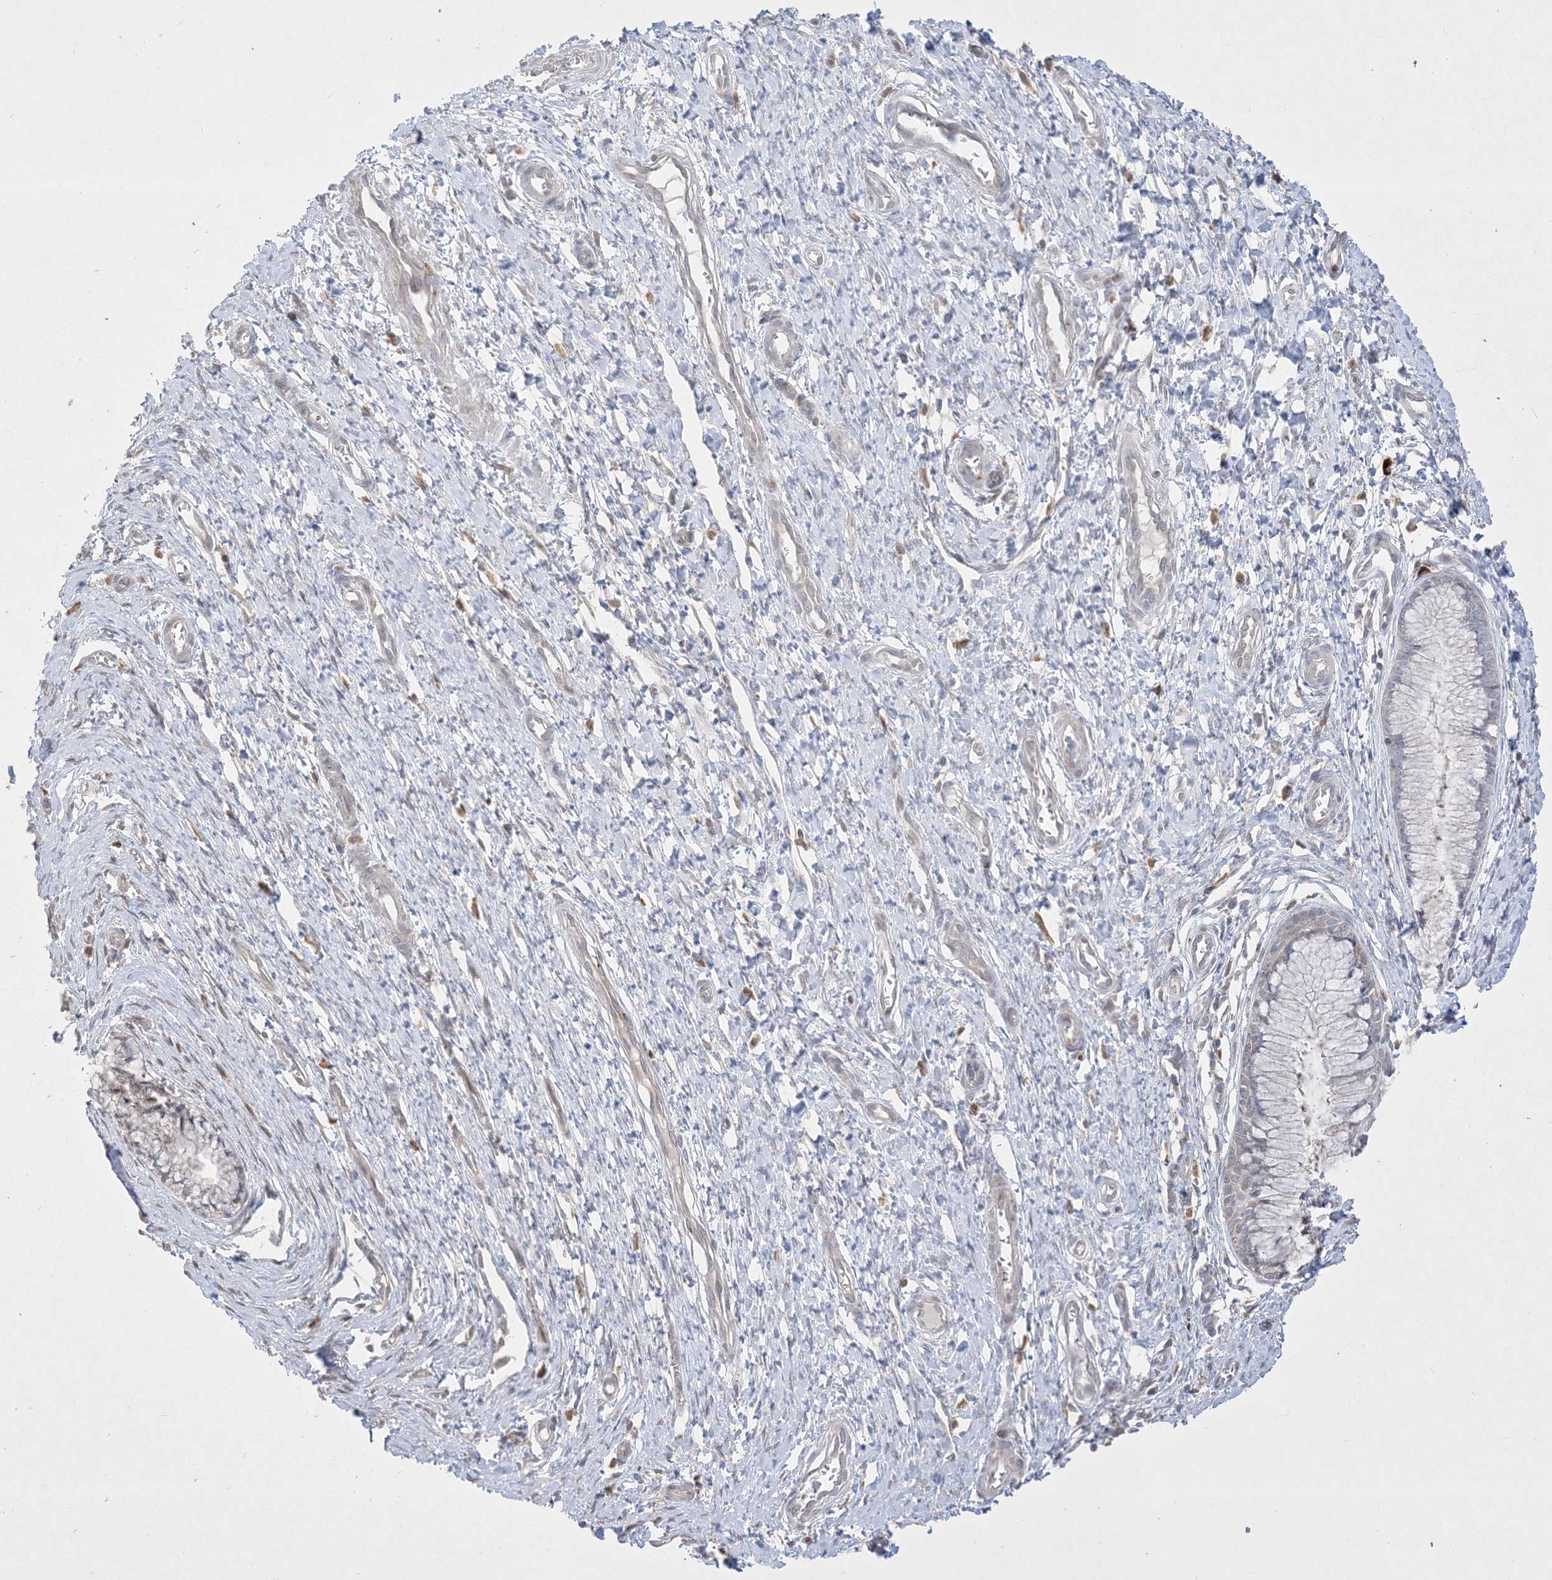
{"staining": {"intensity": "negative", "quantity": "none", "location": "none"}, "tissue": "cervix", "cell_type": "Glandular cells", "image_type": "normal", "snomed": [{"axis": "morphology", "description": "Normal tissue, NOS"}, {"axis": "topography", "description": "Cervix"}], "caption": "Glandular cells show no significant staining in normal cervix.", "gene": "BHLHE40", "patient": {"sex": "female", "age": 55}}